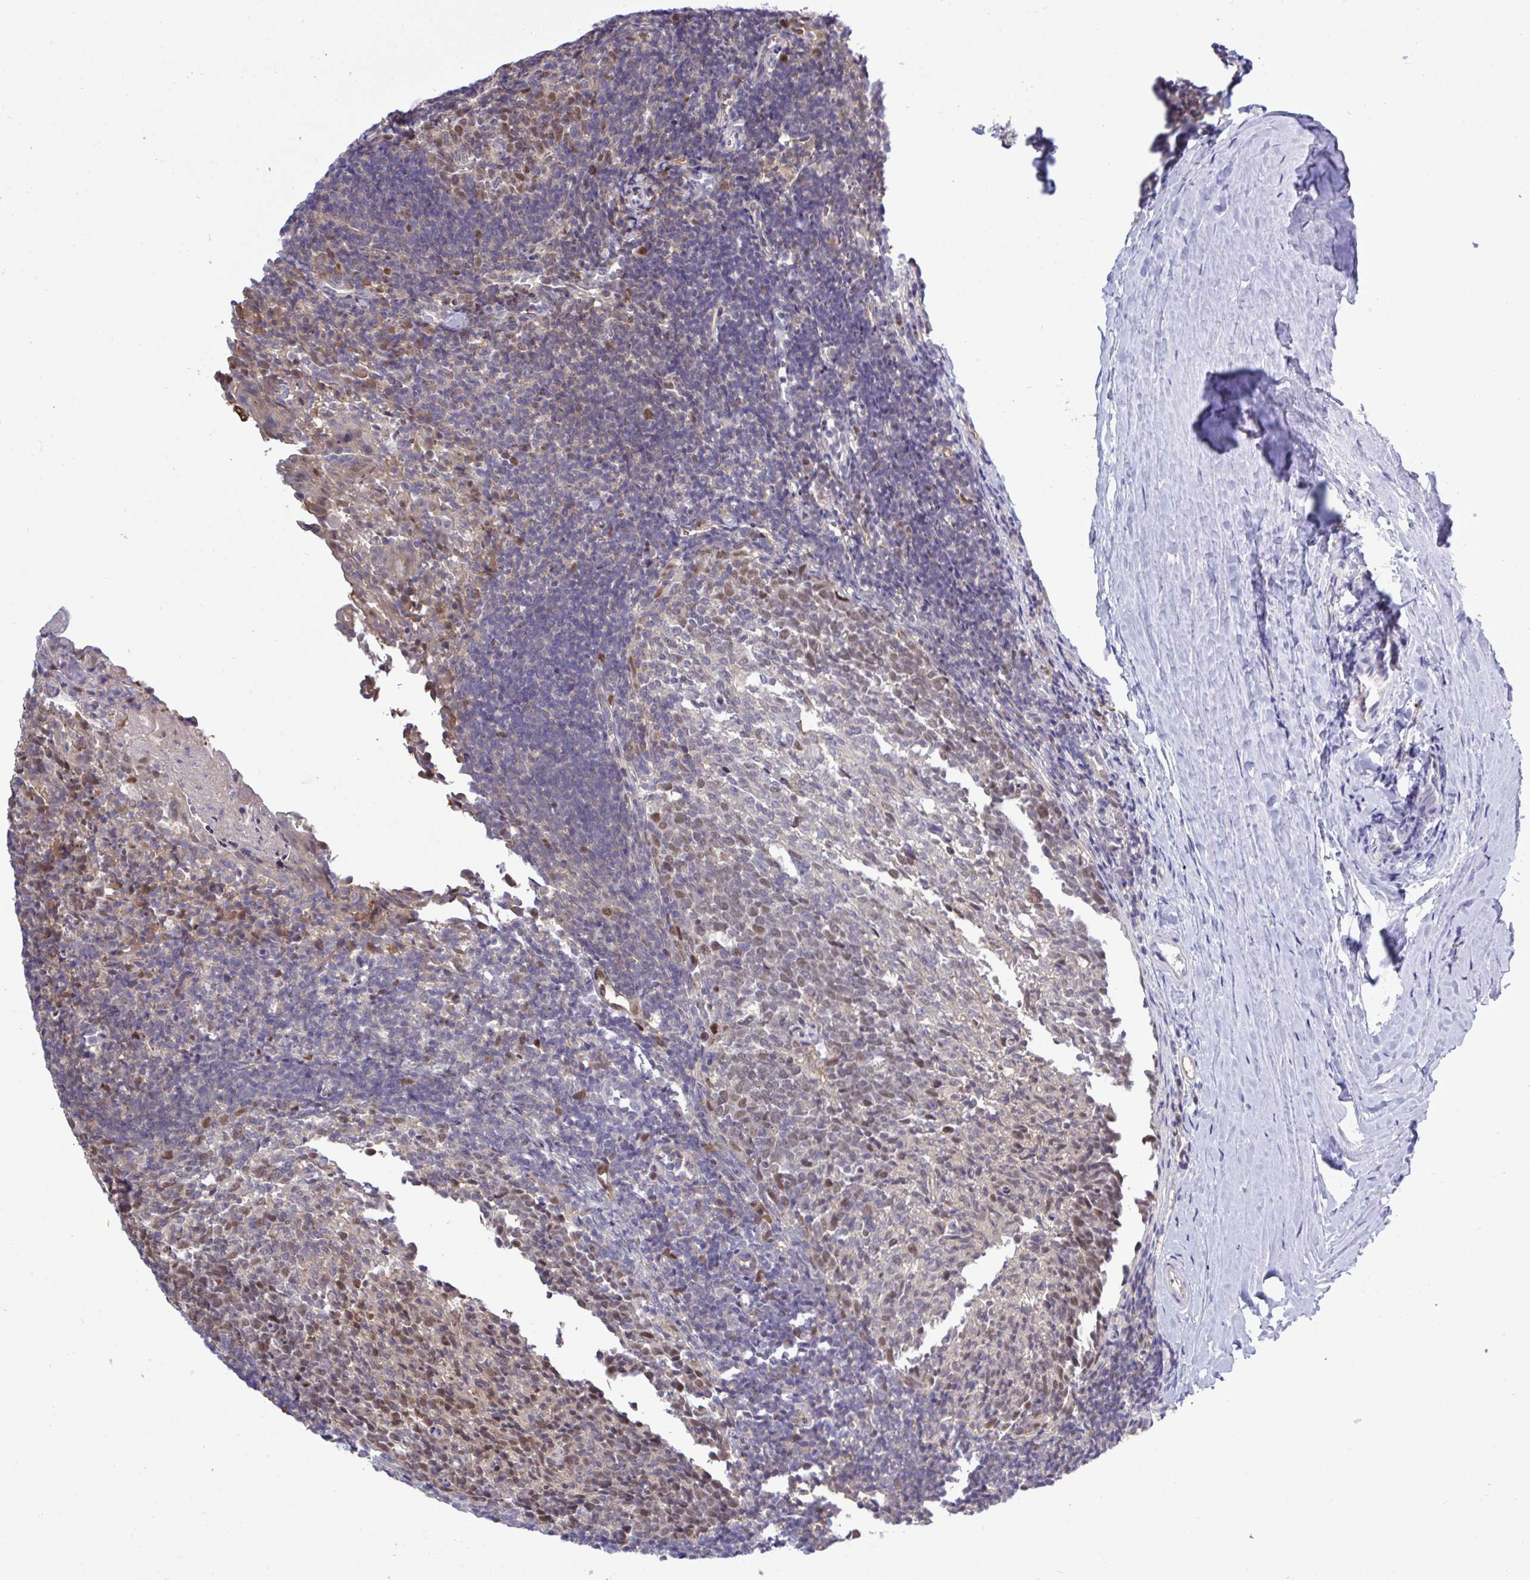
{"staining": {"intensity": "moderate", "quantity": "25%-75%", "location": "nuclear"}, "tissue": "tonsil", "cell_type": "Germinal center cells", "image_type": "normal", "snomed": [{"axis": "morphology", "description": "Normal tissue, NOS"}, {"axis": "topography", "description": "Tonsil"}], "caption": "Immunohistochemistry of normal human tonsil displays medium levels of moderate nuclear positivity in about 25%-75% of germinal center cells.", "gene": "ZNF444", "patient": {"sex": "female", "age": 10}}